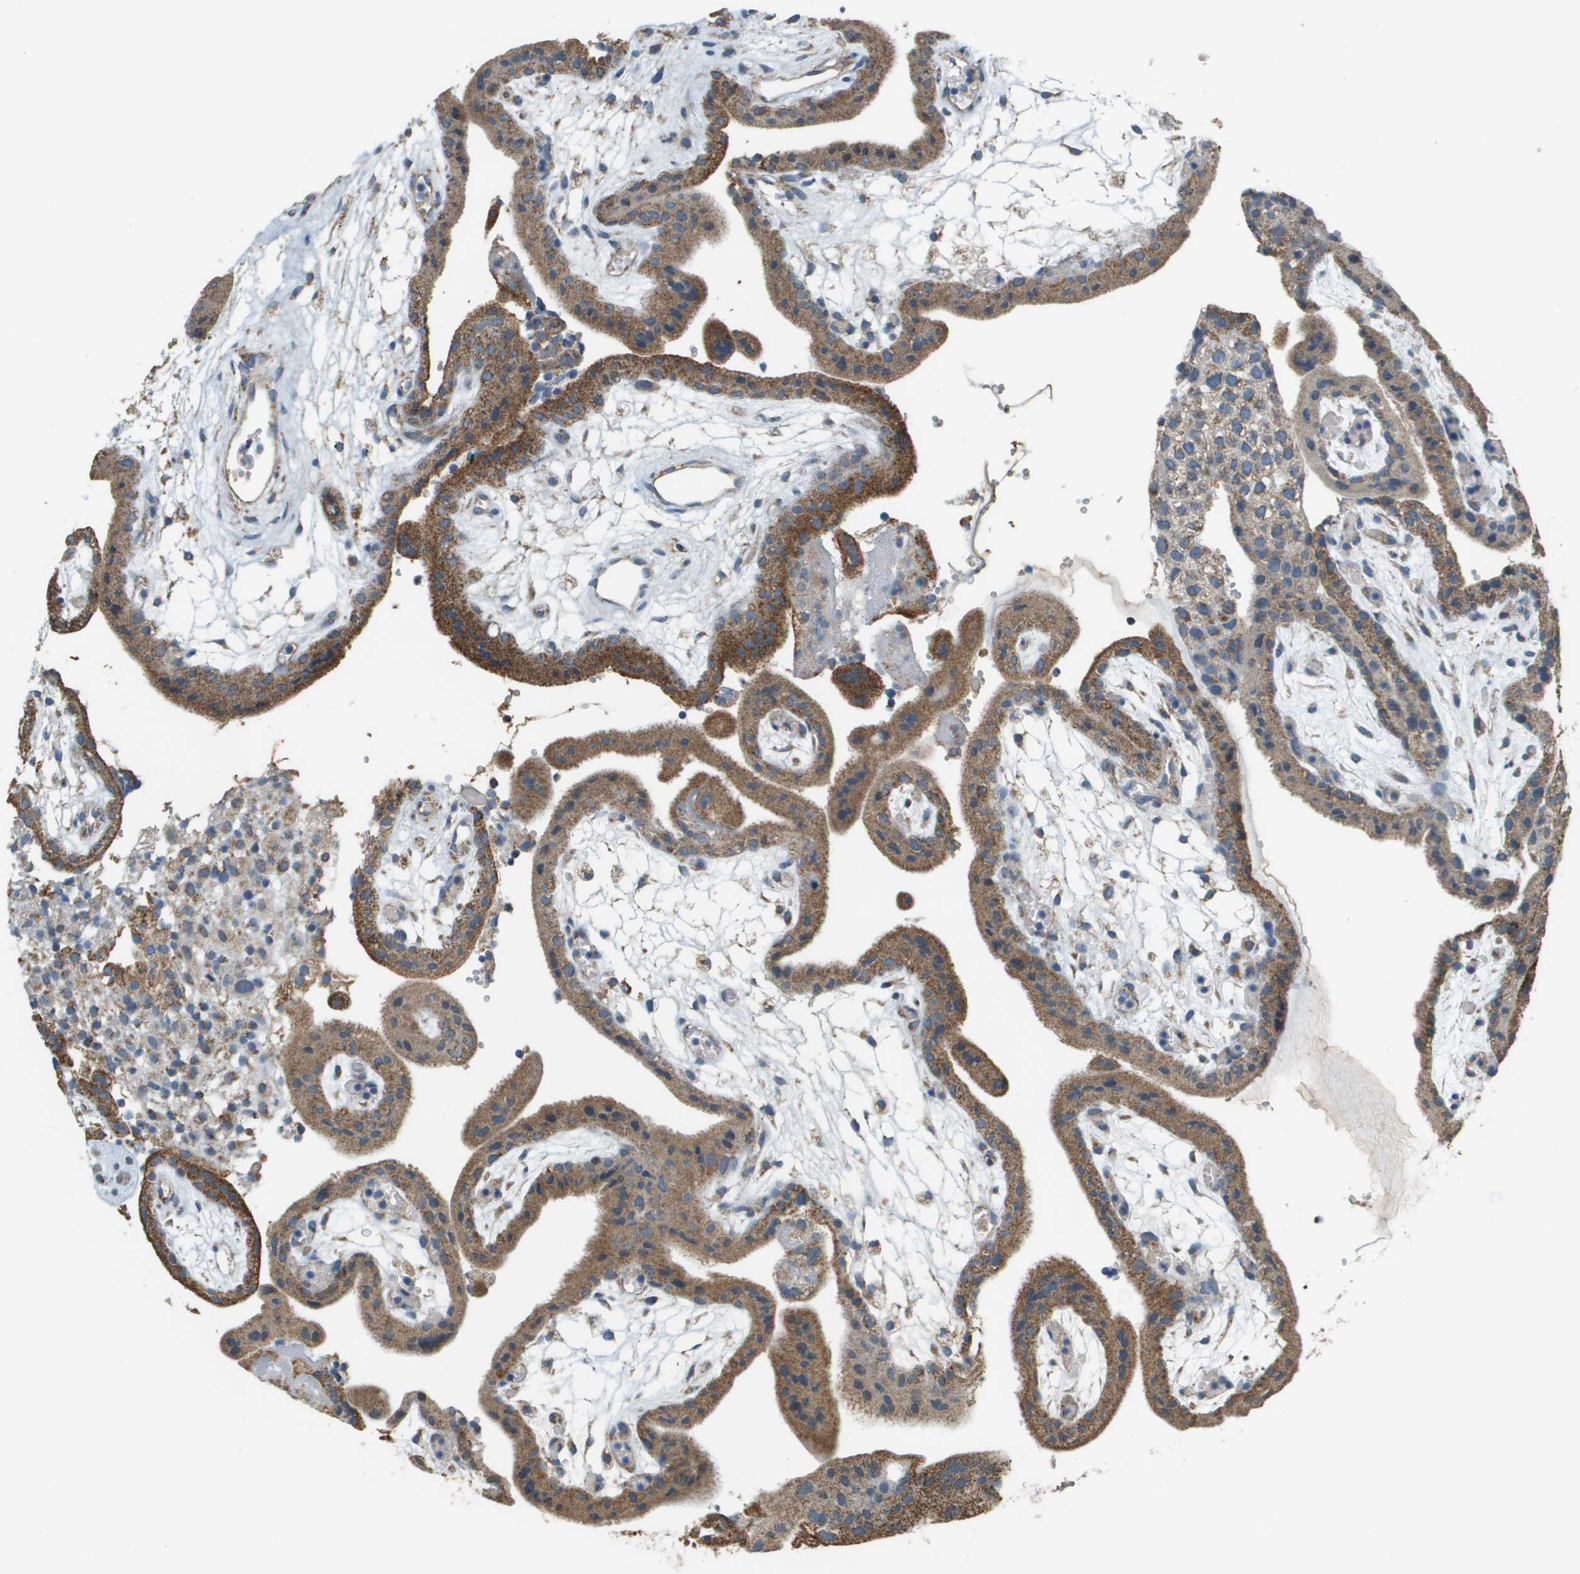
{"staining": {"intensity": "strong", "quantity": ">75%", "location": "cytoplasmic/membranous"}, "tissue": "placenta", "cell_type": "Trophoblastic cells", "image_type": "normal", "snomed": [{"axis": "morphology", "description": "Normal tissue, NOS"}, {"axis": "topography", "description": "Placenta"}], "caption": "Trophoblastic cells reveal strong cytoplasmic/membranous staining in about >75% of cells in benign placenta. The protein of interest is shown in brown color, while the nuclei are stained blue.", "gene": "FH", "patient": {"sex": "female", "age": 18}}